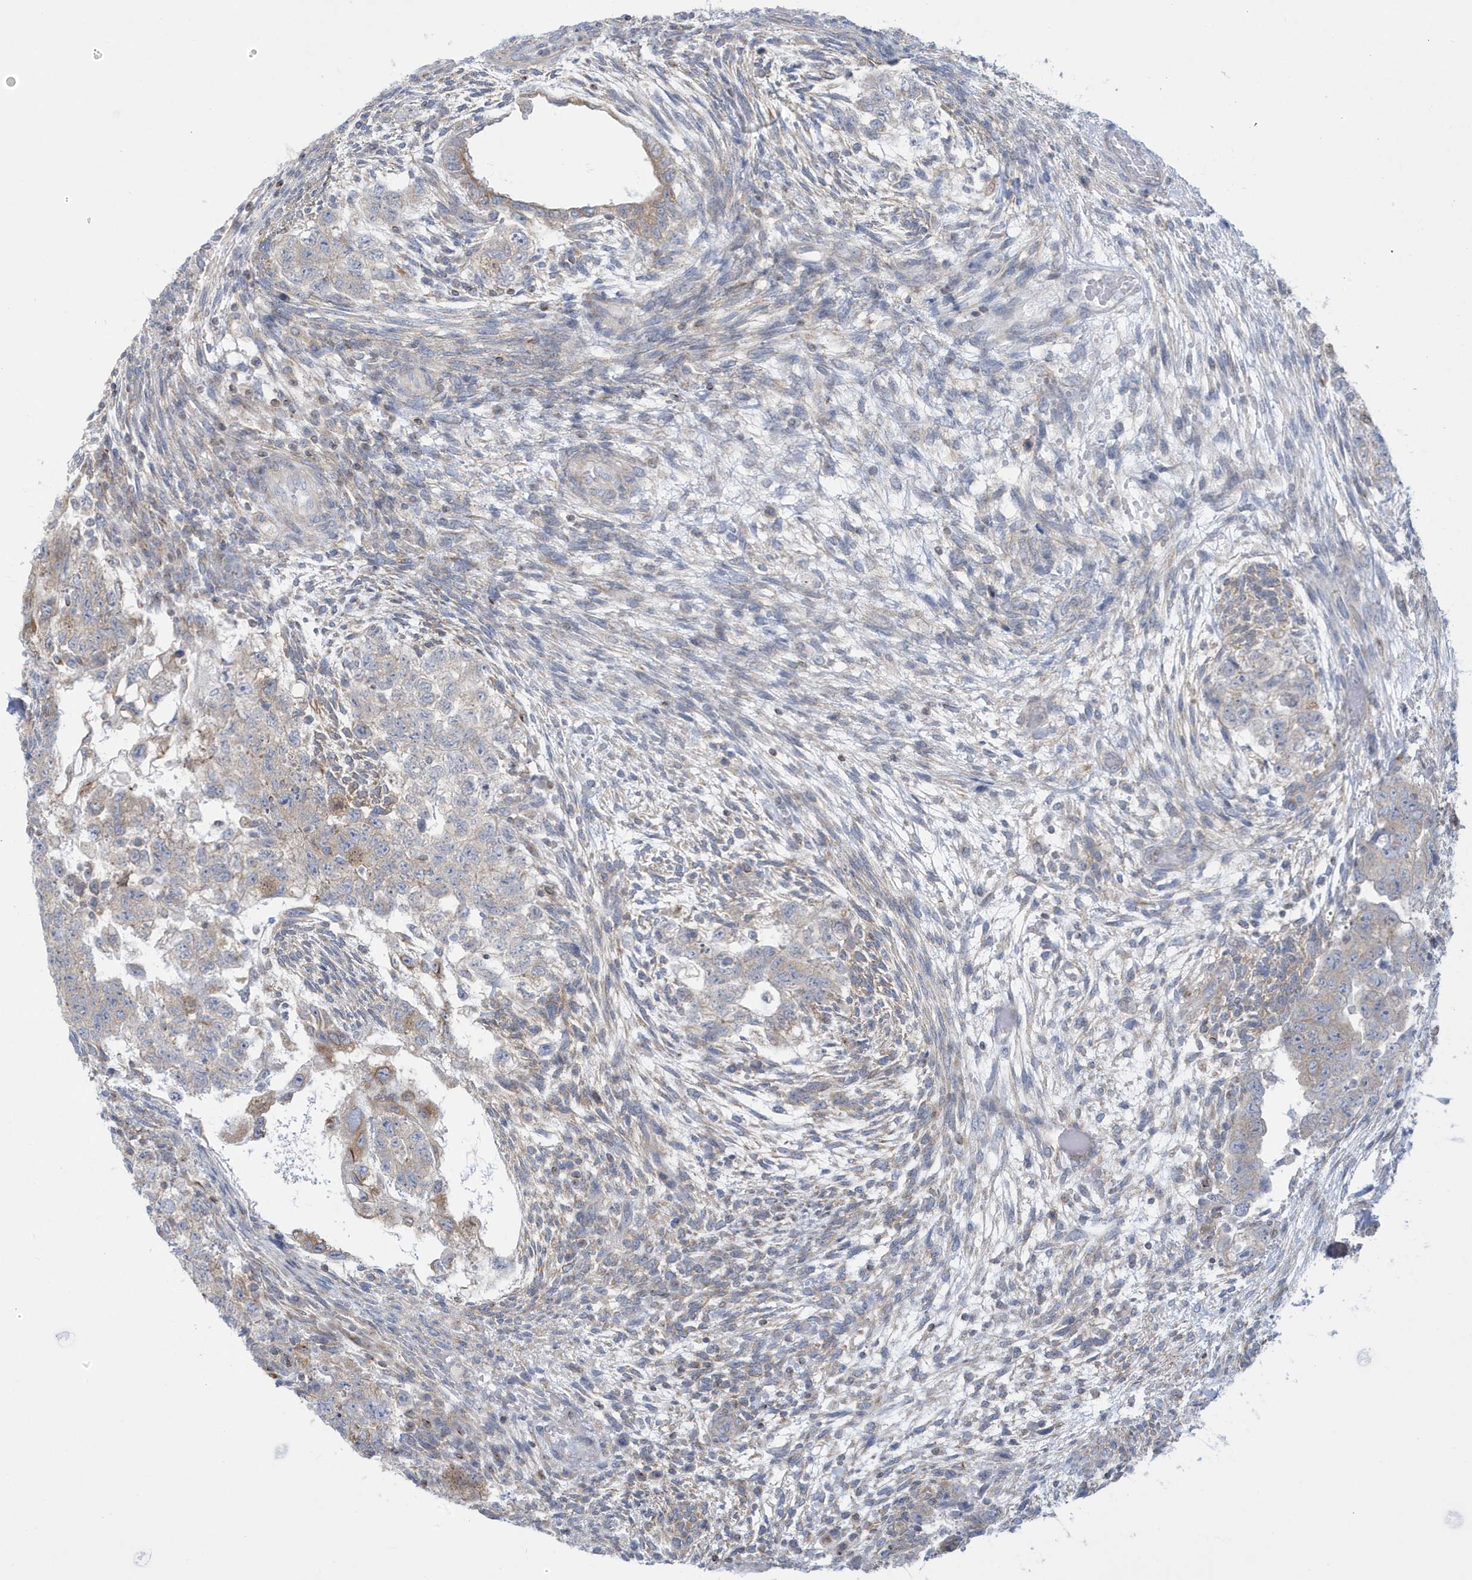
{"staining": {"intensity": "negative", "quantity": "none", "location": "none"}, "tissue": "testis cancer", "cell_type": "Tumor cells", "image_type": "cancer", "snomed": [{"axis": "morphology", "description": "Carcinoma, Embryonal, NOS"}, {"axis": "topography", "description": "Testis"}], "caption": "Human testis cancer stained for a protein using IHC exhibits no positivity in tumor cells.", "gene": "SLAMF9", "patient": {"sex": "male", "age": 36}}